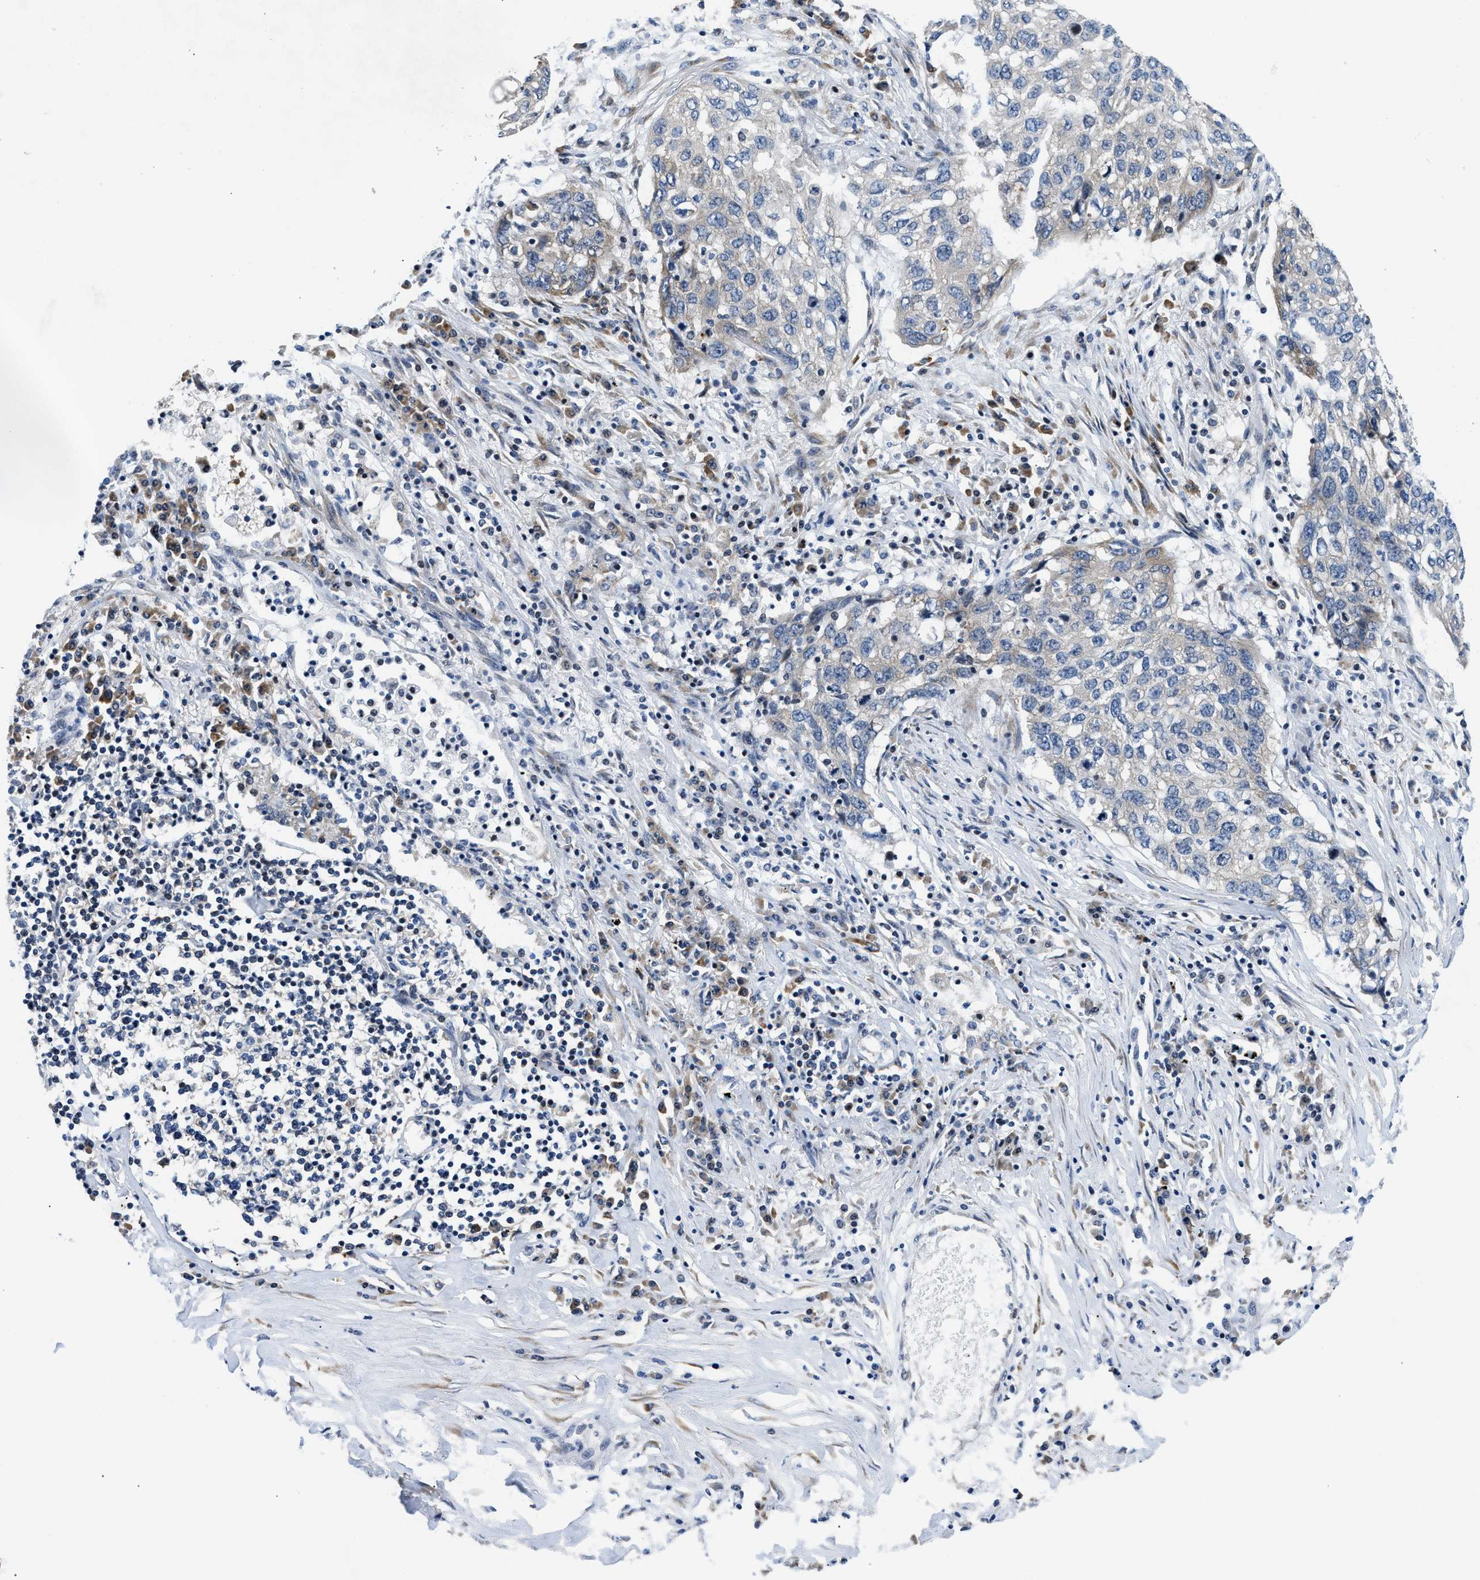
{"staining": {"intensity": "negative", "quantity": "none", "location": "none"}, "tissue": "lung cancer", "cell_type": "Tumor cells", "image_type": "cancer", "snomed": [{"axis": "morphology", "description": "Squamous cell carcinoma, NOS"}, {"axis": "topography", "description": "Lung"}], "caption": "Protein analysis of squamous cell carcinoma (lung) exhibits no significant positivity in tumor cells.", "gene": "IKBKE", "patient": {"sex": "female", "age": 63}}